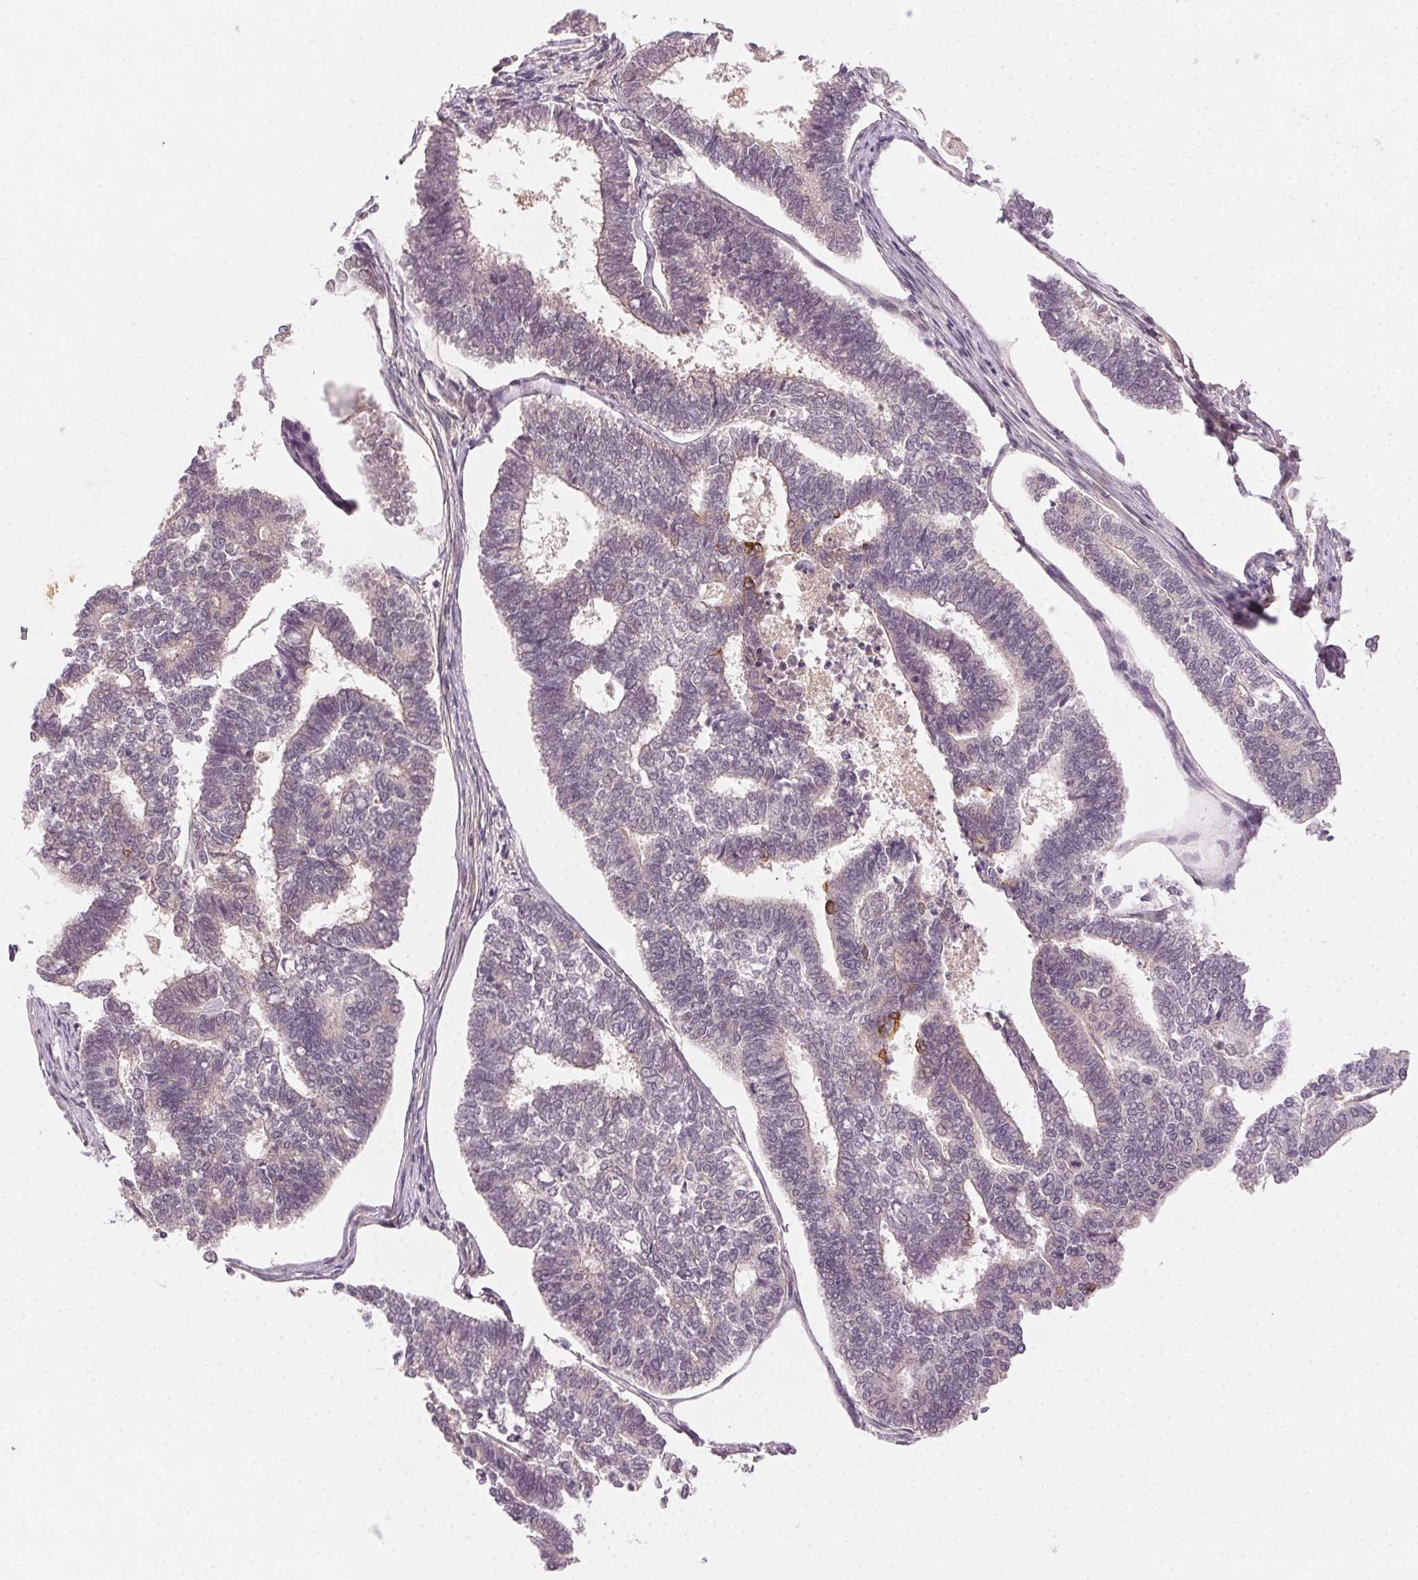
{"staining": {"intensity": "negative", "quantity": "none", "location": "none"}, "tissue": "endometrial cancer", "cell_type": "Tumor cells", "image_type": "cancer", "snomed": [{"axis": "morphology", "description": "Adenocarcinoma, NOS"}, {"axis": "topography", "description": "Endometrium"}], "caption": "An immunohistochemistry photomicrograph of adenocarcinoma (endometrial) is shown. There is no staining in tumor cells of adenocarcinoma (endometrial).", "gene": "TUB", "patient": {"sex": "female", "age": 70}}